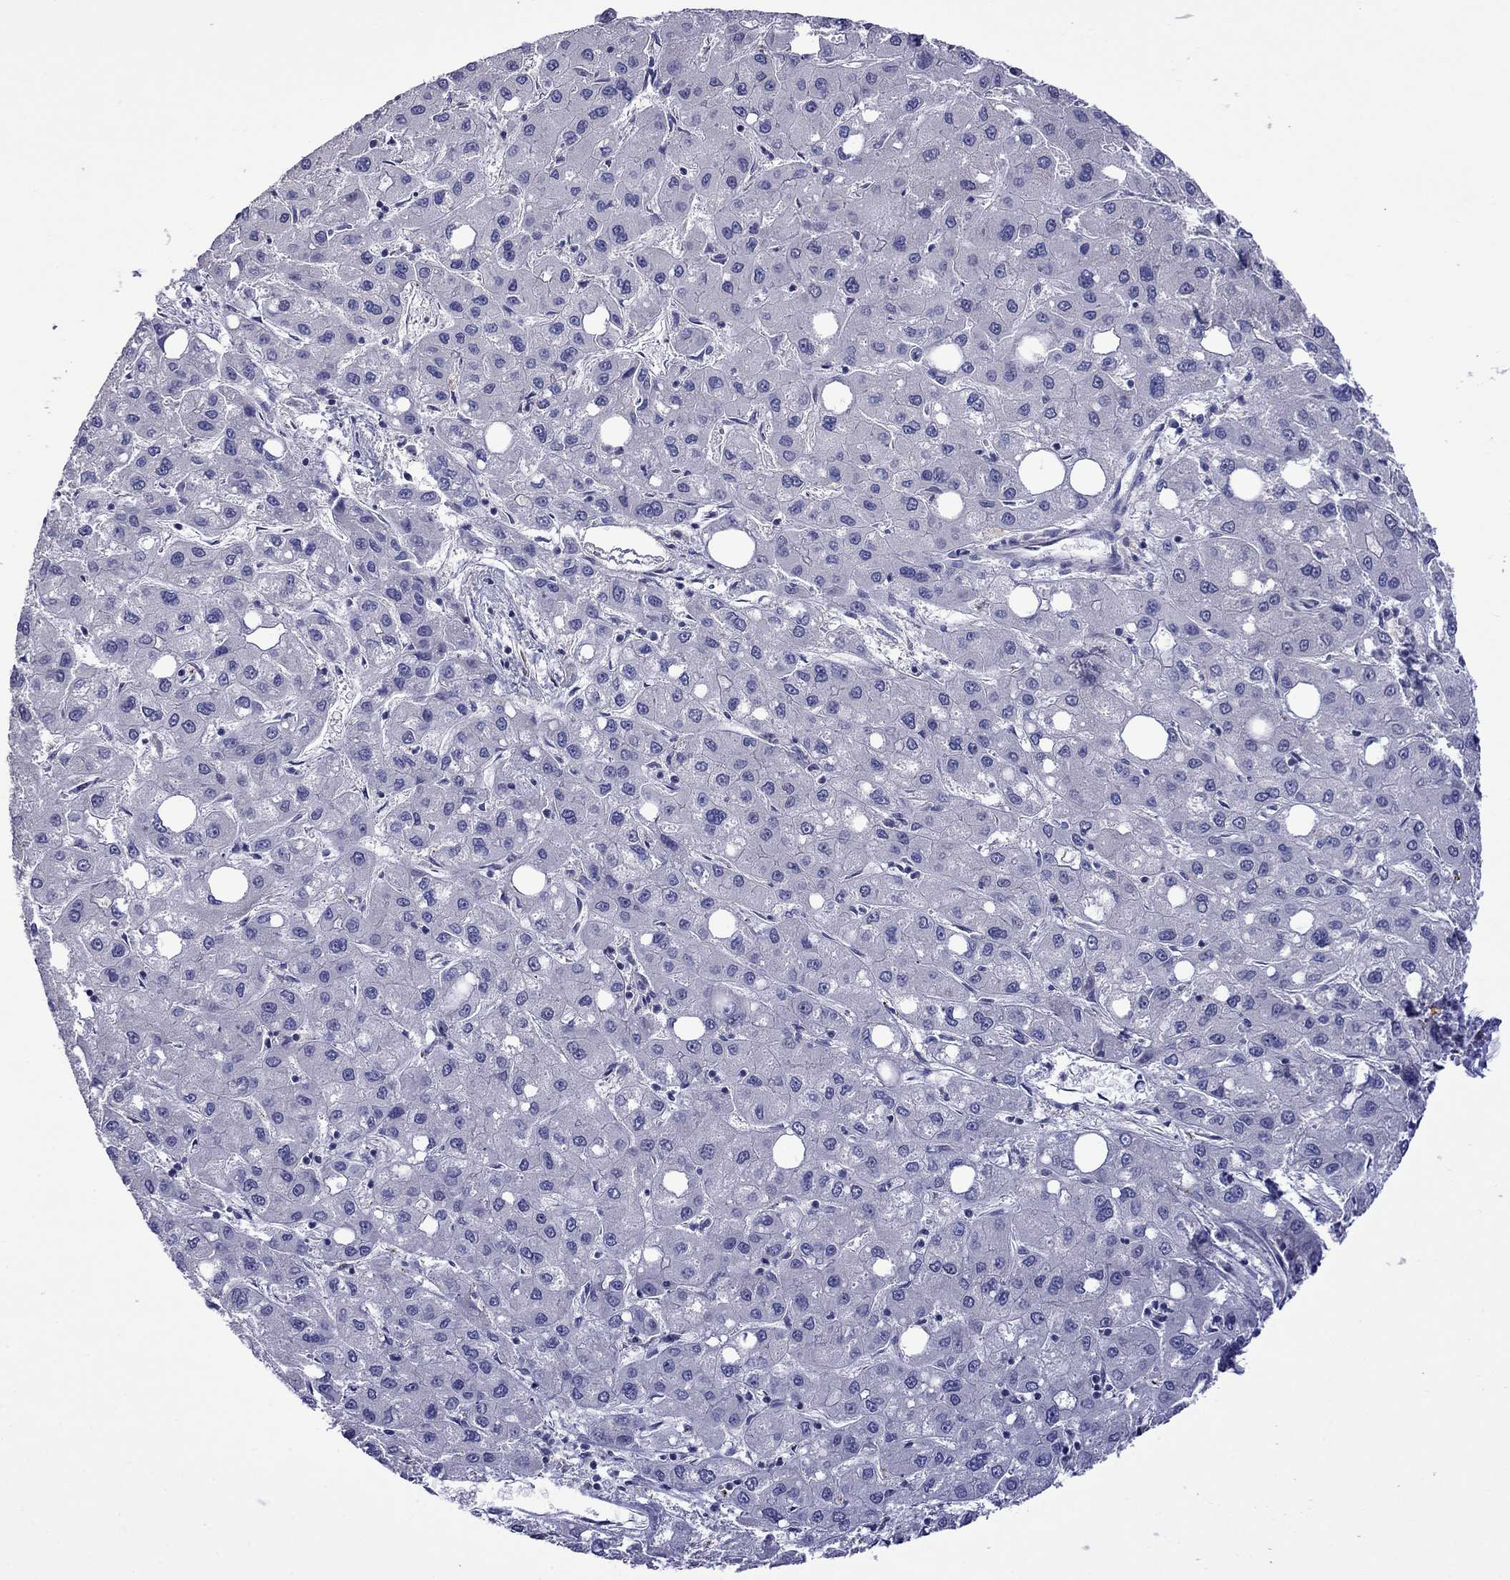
{"staining": {"intensity": "negative", "quantity": "none", "location": "none"}, "tissue": "liver cancer", "cell_type": "Tumor cells", "image_type": "cancer", "snomed": [{"axis": "morphology", "description": "Carcinoma, Hepatocellular, NOS"}, {"axis": "topography", "description": "Liver"}], "caption": "IHC histopathology image of neoplastic tissue: human hepatocellular carcinoma (liver) stained with DAB displays no significant protein expression in tumor cells.", "gene": "STAR", "patient": {"sex": "male", "age": 73}}